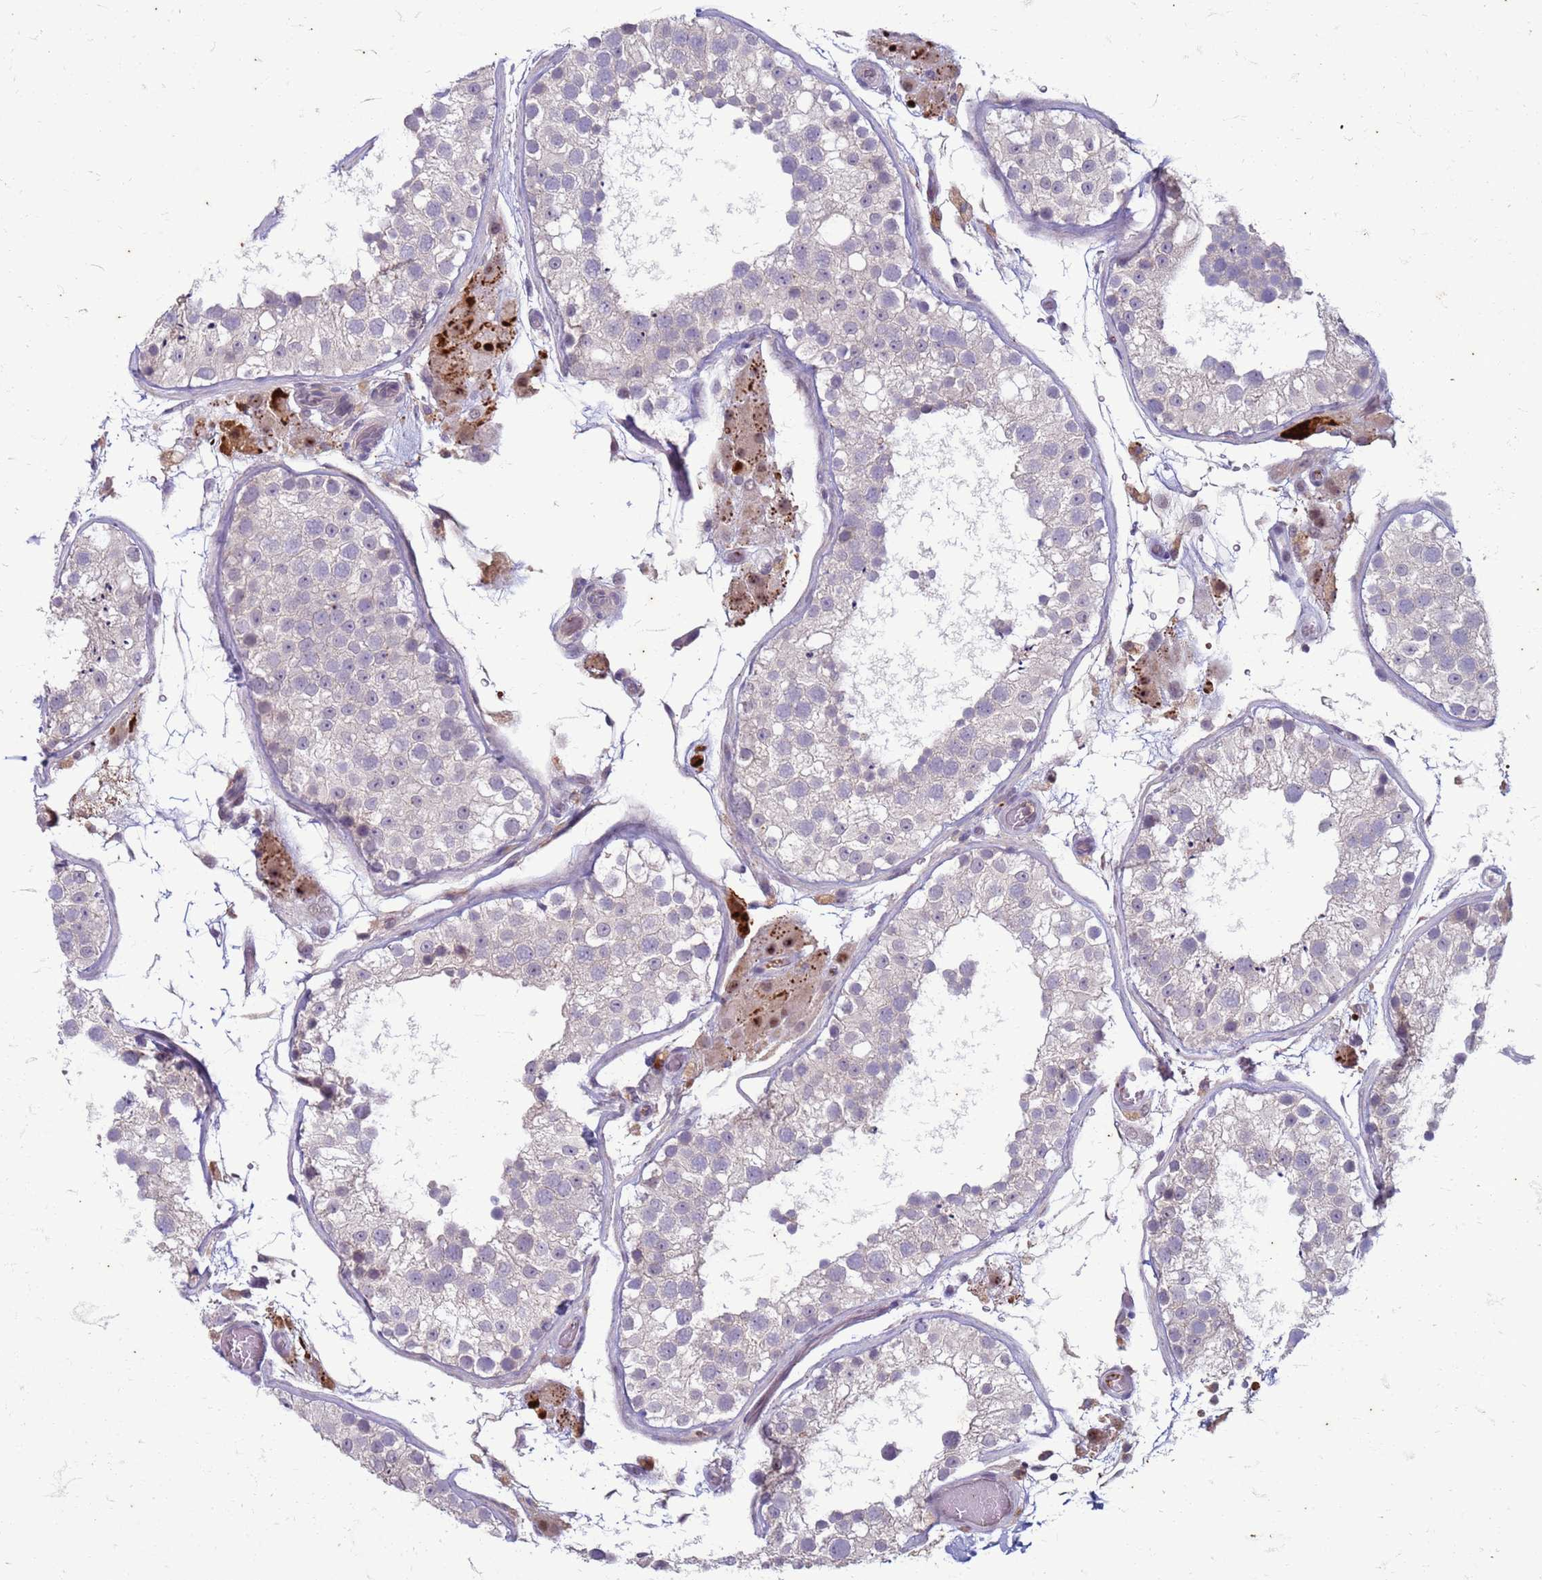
{"staining": {"intensity": "negative", "quantity": "none", "location": "none"}, "tissue": "testis", "cell_type": "Cells in seminiferous ducts", "image_type": "normal", "snomed": [{"axis": "morphology", "description": "Normal tissue, NOS"}, {"axis": "topography", "description": "Testis"}], "caption": "This is a micrograph of immunohistochemistry (IHC) staining of unremarkable testis, which shows no expression in cells in seminiferous ducts. The staining was performed using DAB (3,3'-diaminobenzidine) to visualize the protein expression in brown, while the nuclei were stained in blue with hematoxylin (Magnification: 20x).", "gene": "SLC15A3", "patient": {"sex": "male", "age": 26}}